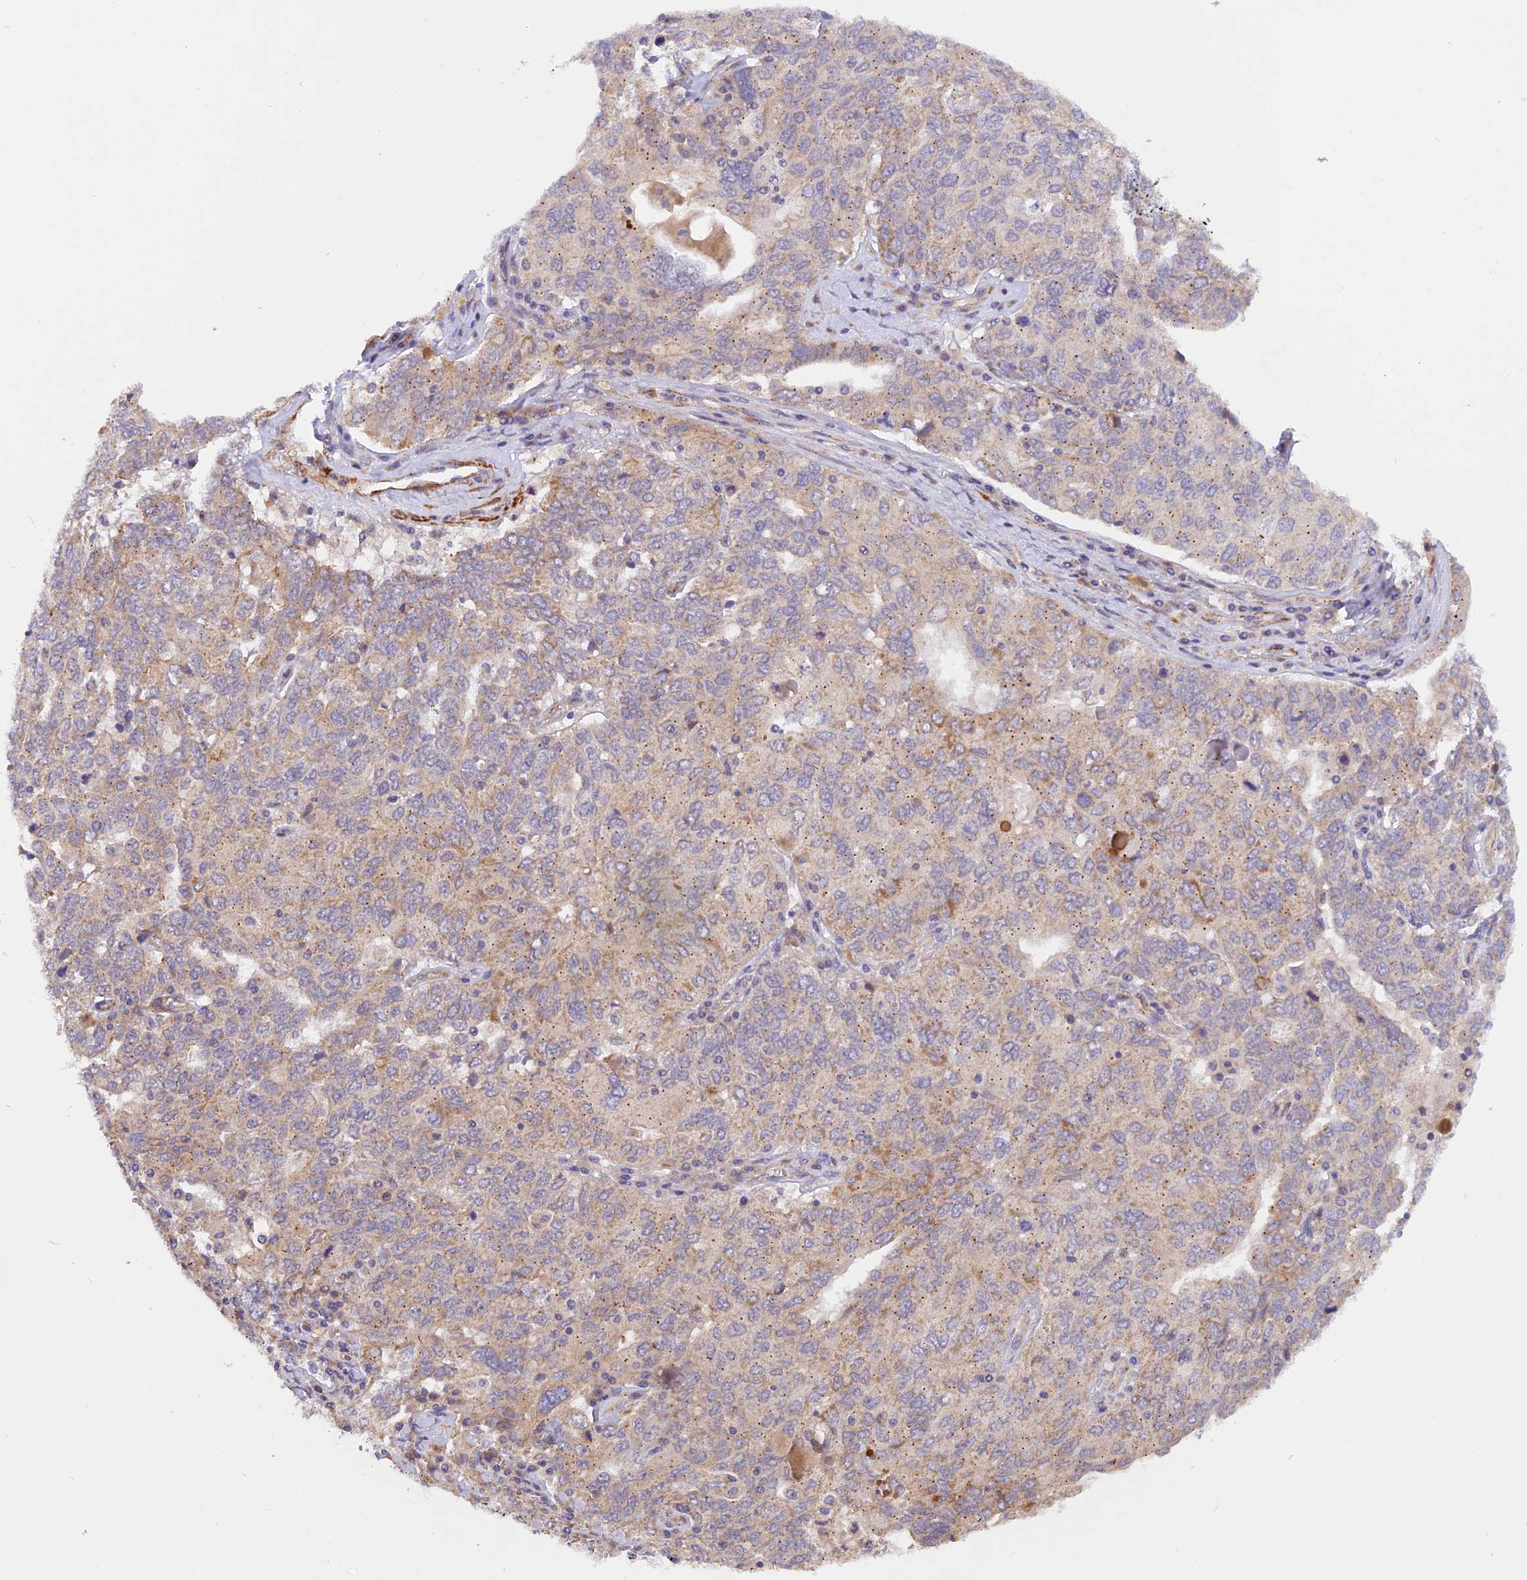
{"staining": {"intensity": "weak", "quantity": "<25%", "location": "cytoplasmic/membranous"}, "tissue": "ovarian cancer", "cell_type": "Tumor cells", "image_type": "cancer", "snomed": [{"axis": "morphology", "description": "Carcinoma, endometroid"}, {"axis": "topography", "description": "Ovary"}], "caption": "Protein analysis of ovarian cancer displays no significant staining in tumor cells.", "gene": "WDFY4", "patient": {"sex": "female", "age": 62}}